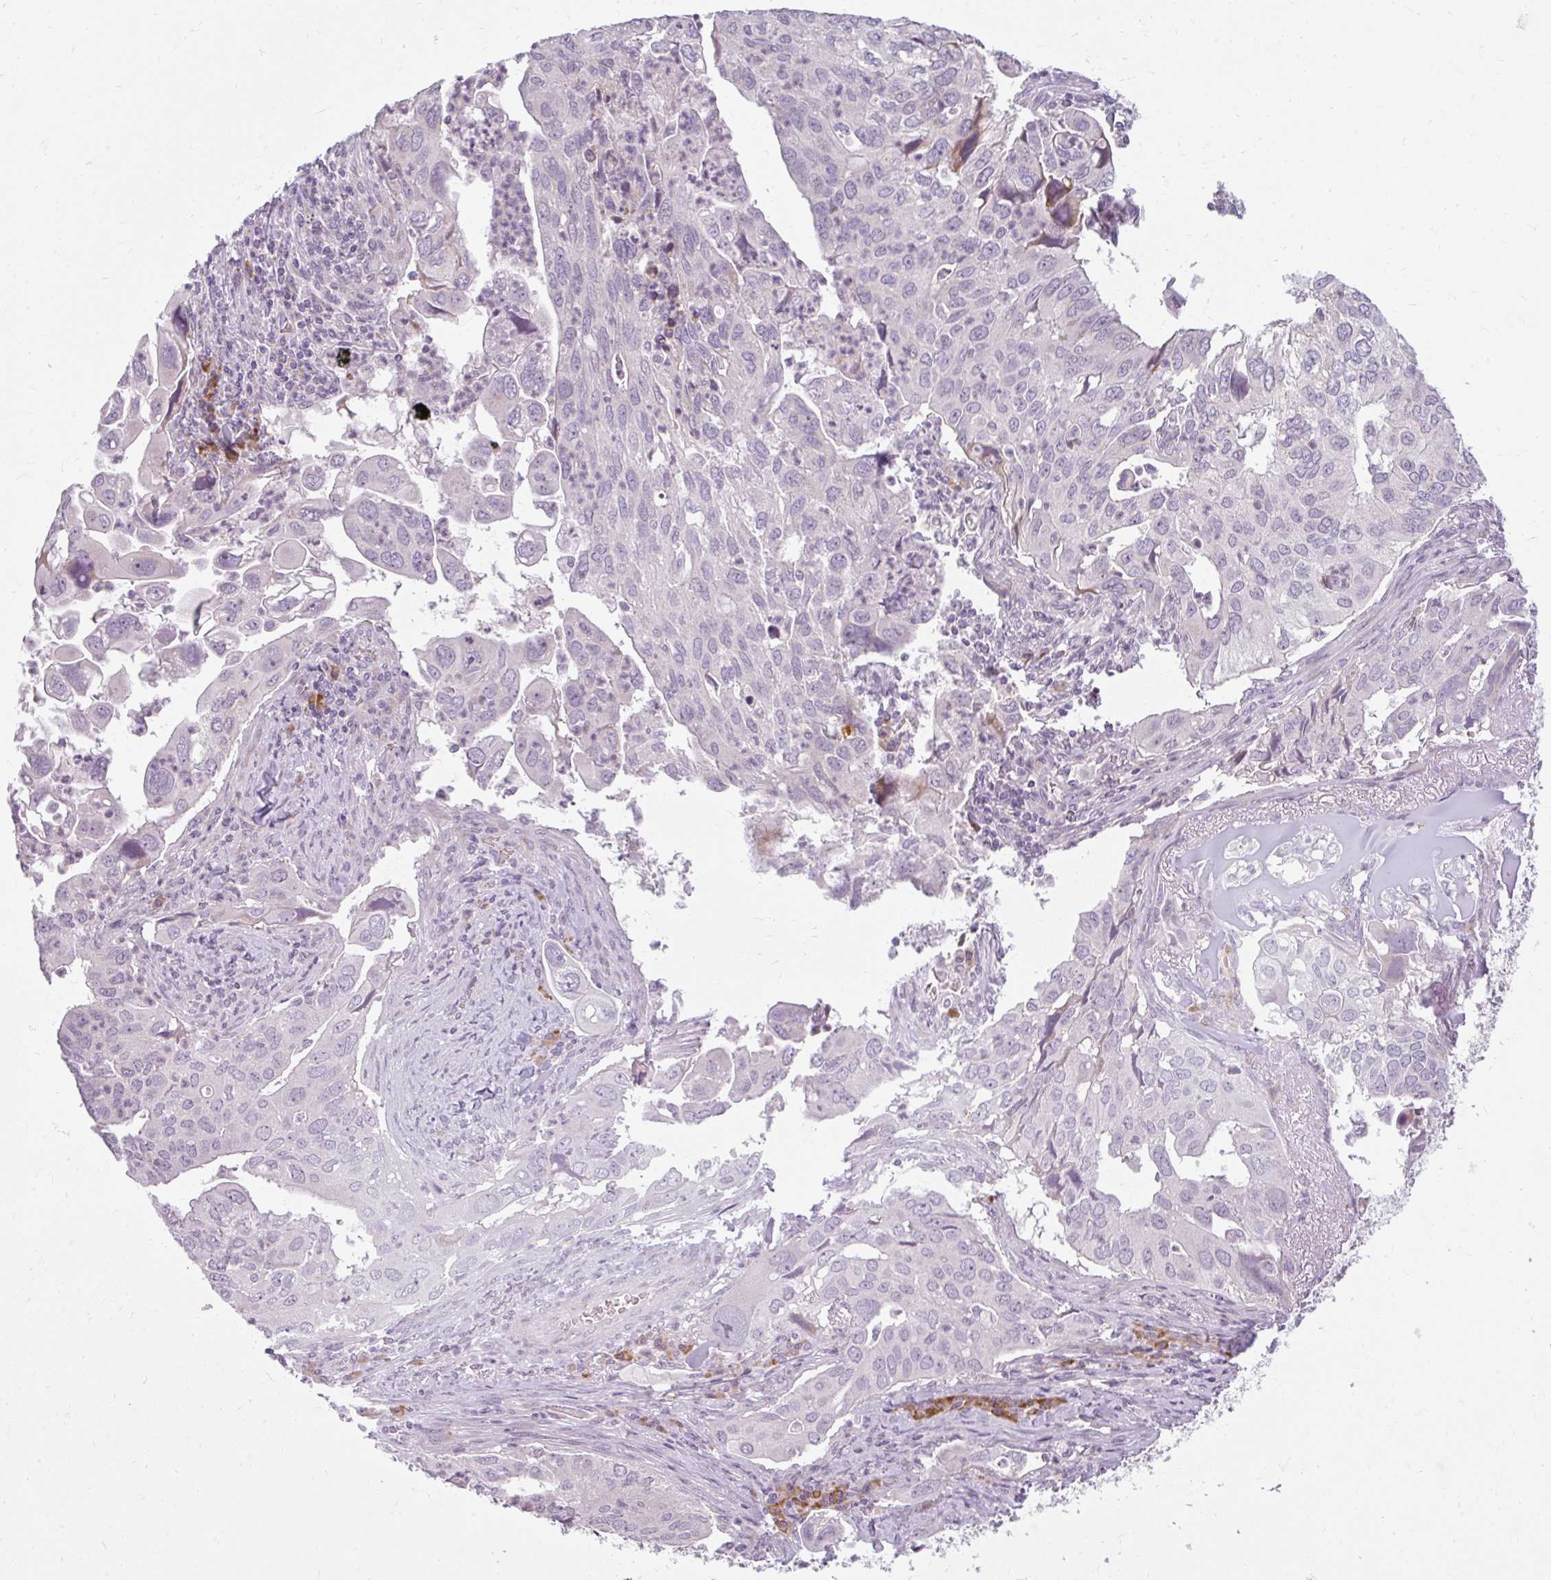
{"staining": {"intensity": "negative", "quantity": "none", "location": "none"}, "tissue": "lung cancer", "cell_type": "Tumor cells", "image_type": "cancer", "snomed": [{"axis": "morphology", "description": "Adenocarcinoma, NOS"}, {"axis": "topography", "description": "Lung"}], "caption": "IHC photomicrograph of human lung cancer stained for a protein (brown), which displays no positivity in tumor cells.", "gene": "ZFYVE26", "patient": {"sex": "male", "age": 48}}